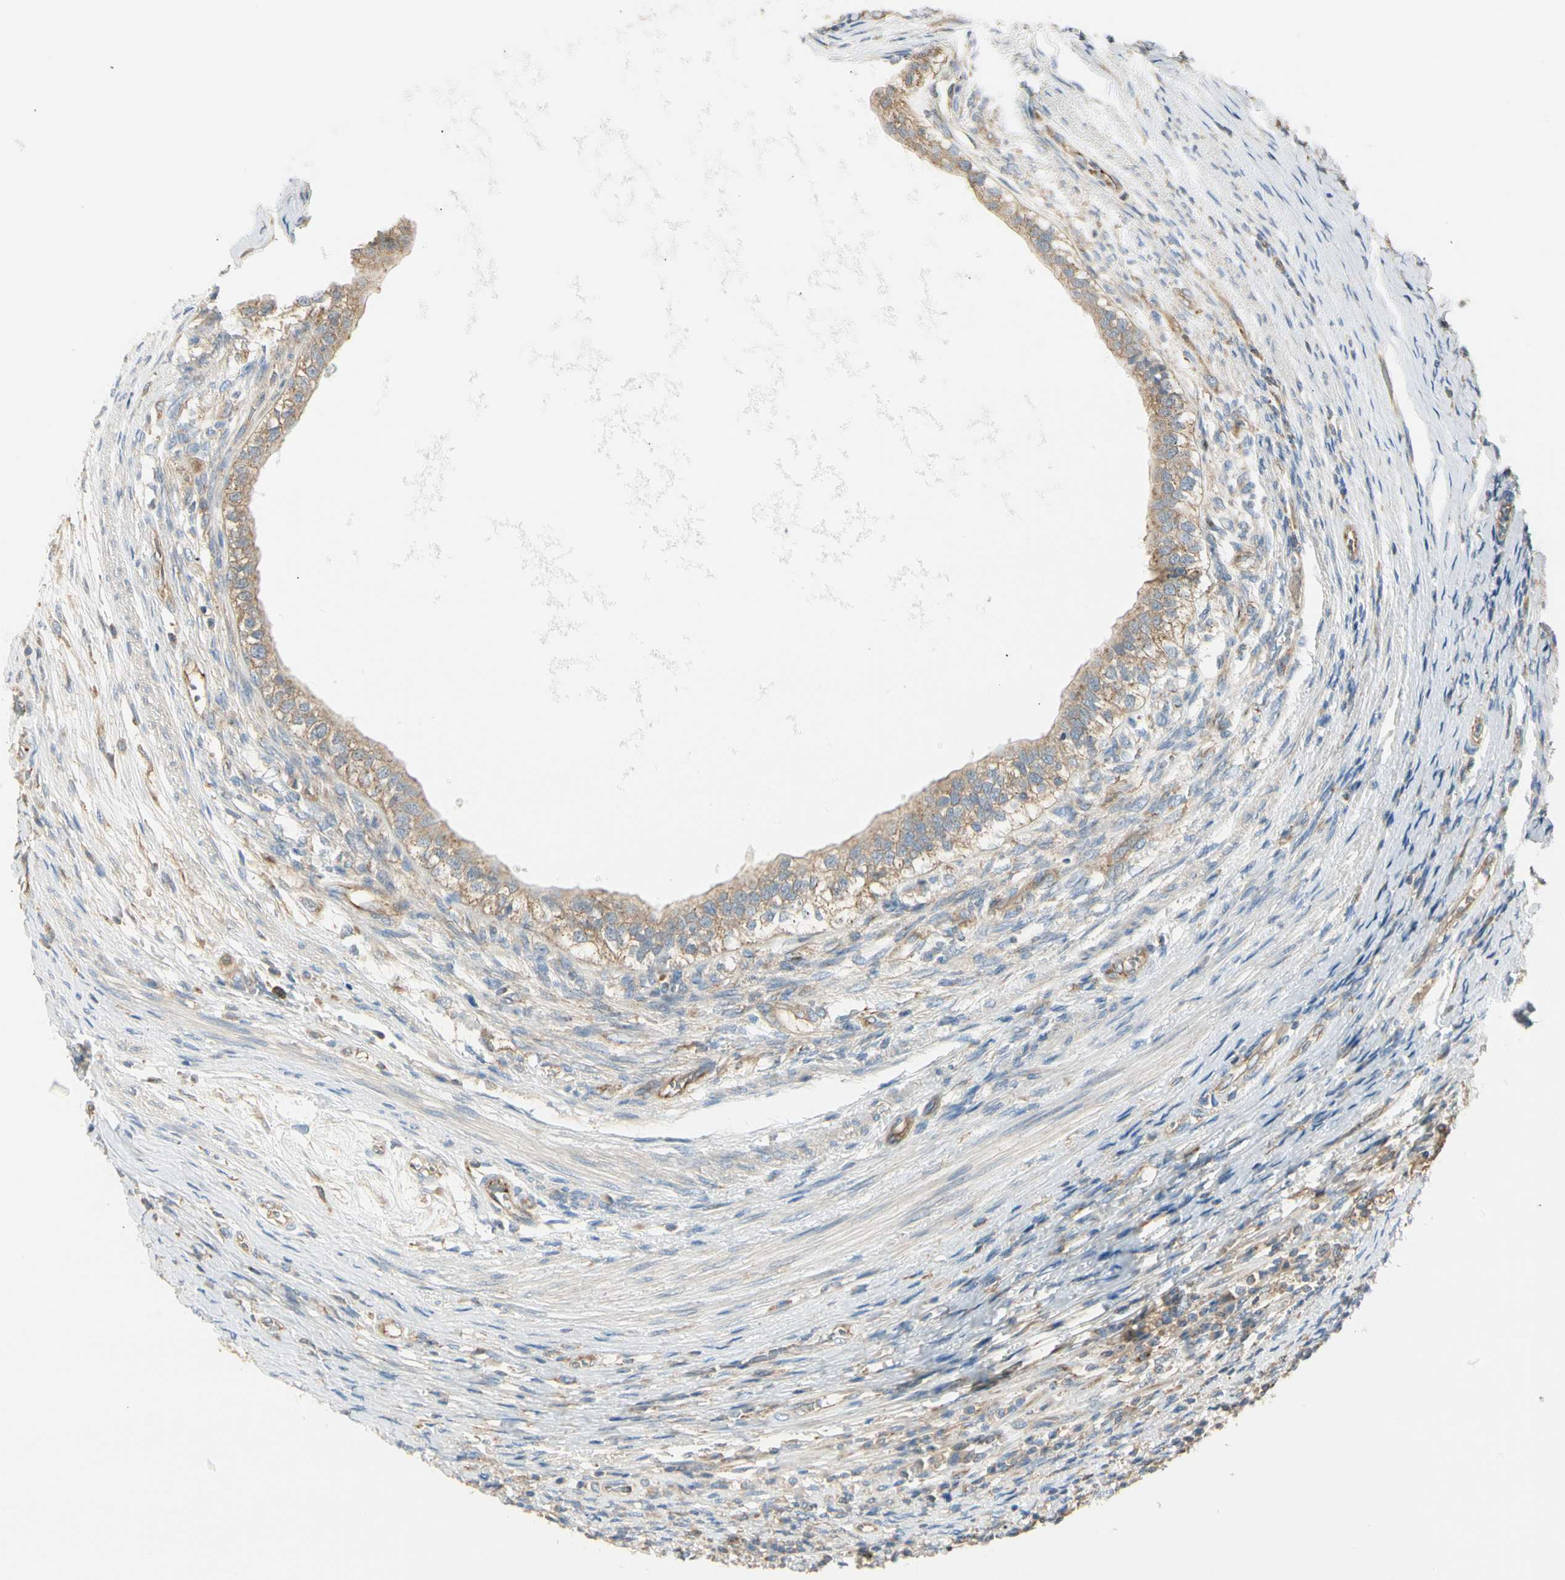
{"staining": {"intensity": "moderate", "quantity": ">75%", "location": "cytoplasmic/membranous"}, "tissue": "testis cancer", "cell_type": "Tumor cells", "image_type": "cancer", "snomed": [{"axis": "morphology", "description": "Carcinoma, Embryonal, NOS"}, {"axis": "topography", "description": "Testis"}], "caption": "Immunohistochemical staining of embryonal carcinoma (testis) displays medium levels of moderate cytoplasmic/membranous staining in approximately >75% of tumor cells.", "gene": "AGFG1", "patient": {"sex": "male", "age": 26}}